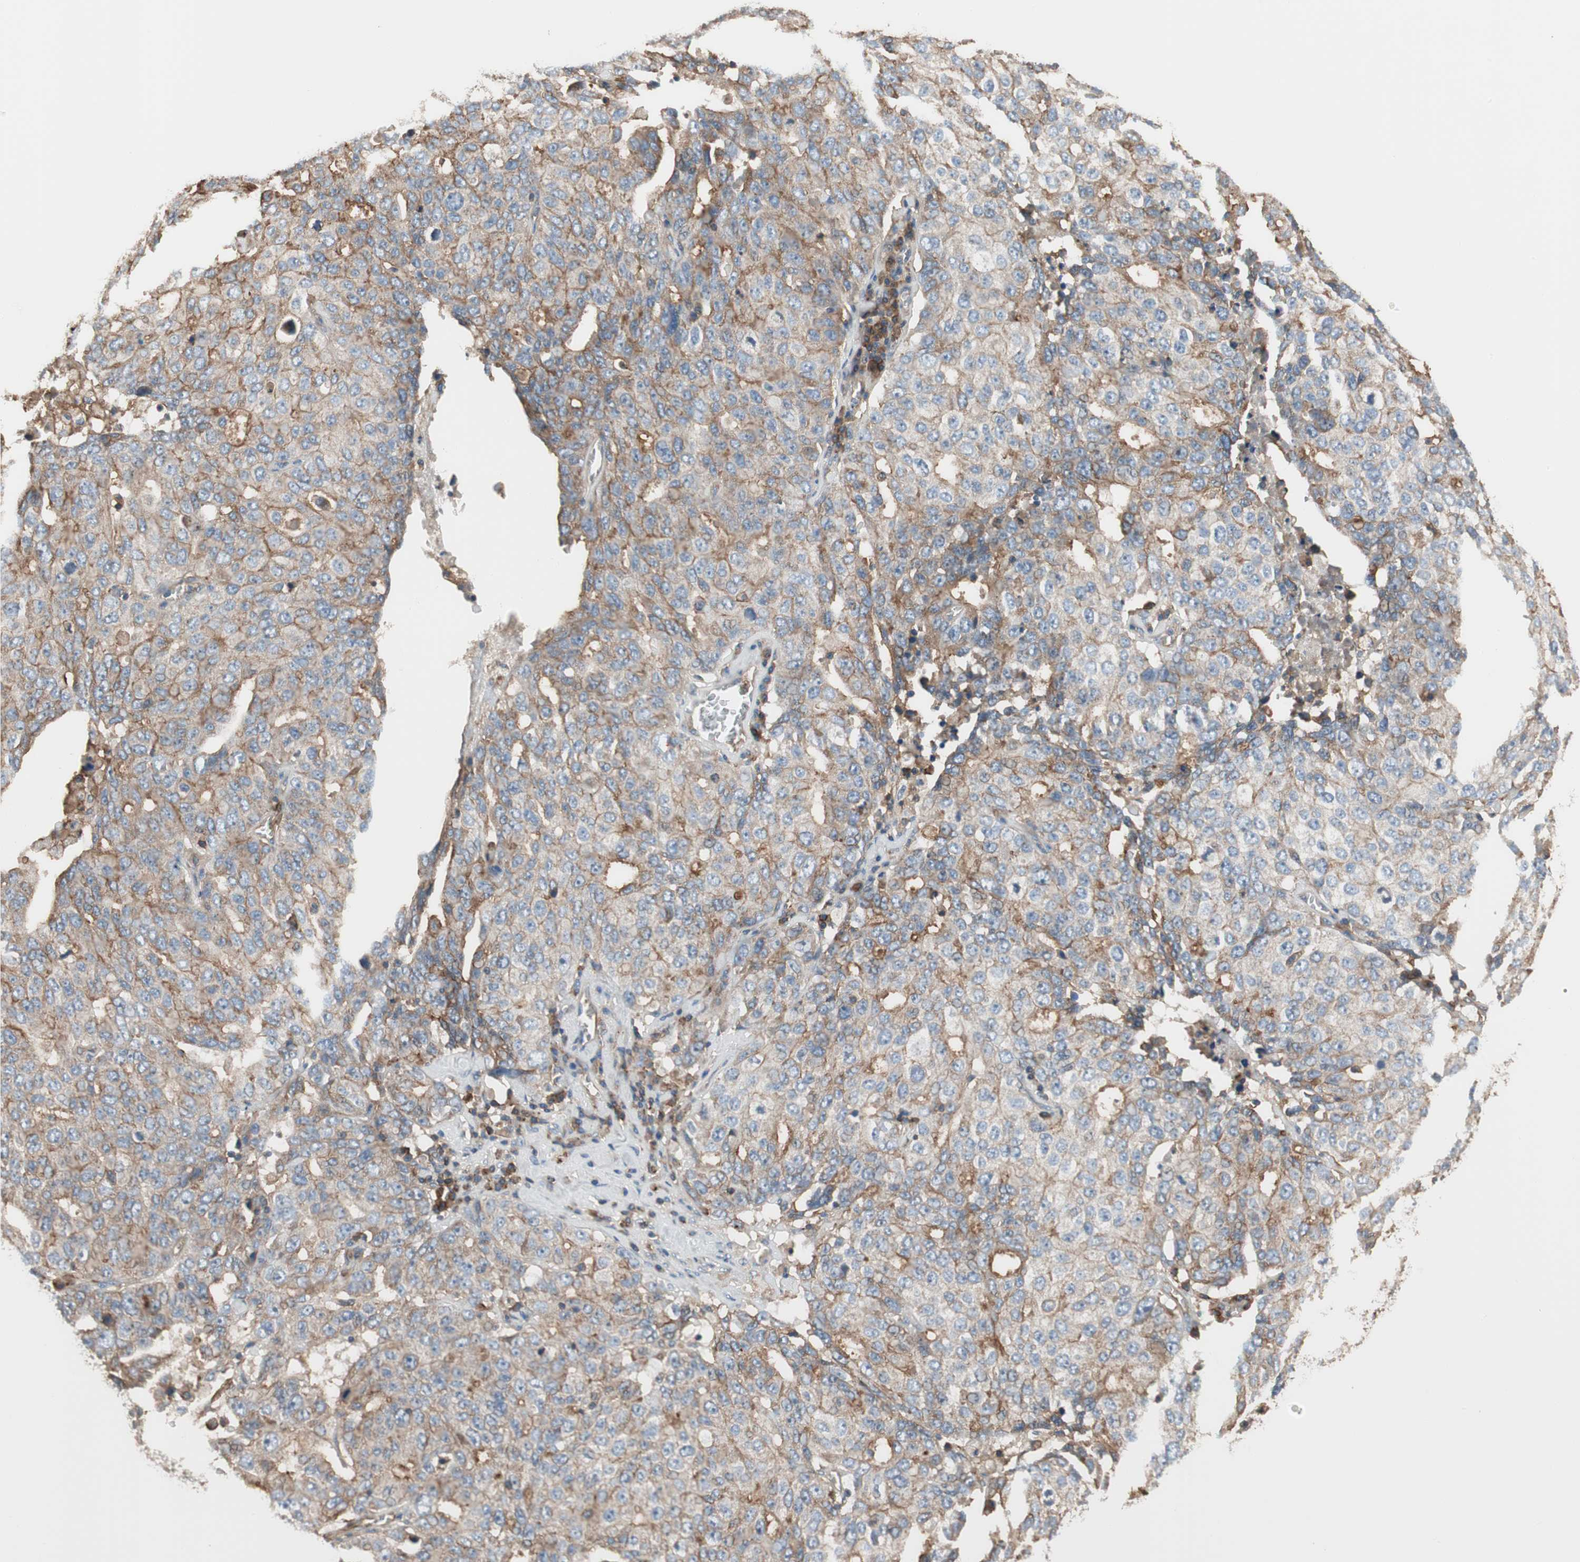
{"staining": {"intensity": "weak", "quantity": "<25%", "location": "cytoplasmic/membranous"}, "tissue": "ovarian cancer", "cell_type": "Tumor cells", "image_type": "cancer", "snomed": [{"axis": "morphology", "description": "Carcinoma, endometroid"}, {"axis": "topography", "description": "Ovary"}], "caption": "The histopathology image demonstrates no significant staining in tumor cells of ovarian cancer.", "gene": "IL1RL1", "patient": {"sex": "female", "age": 62}}